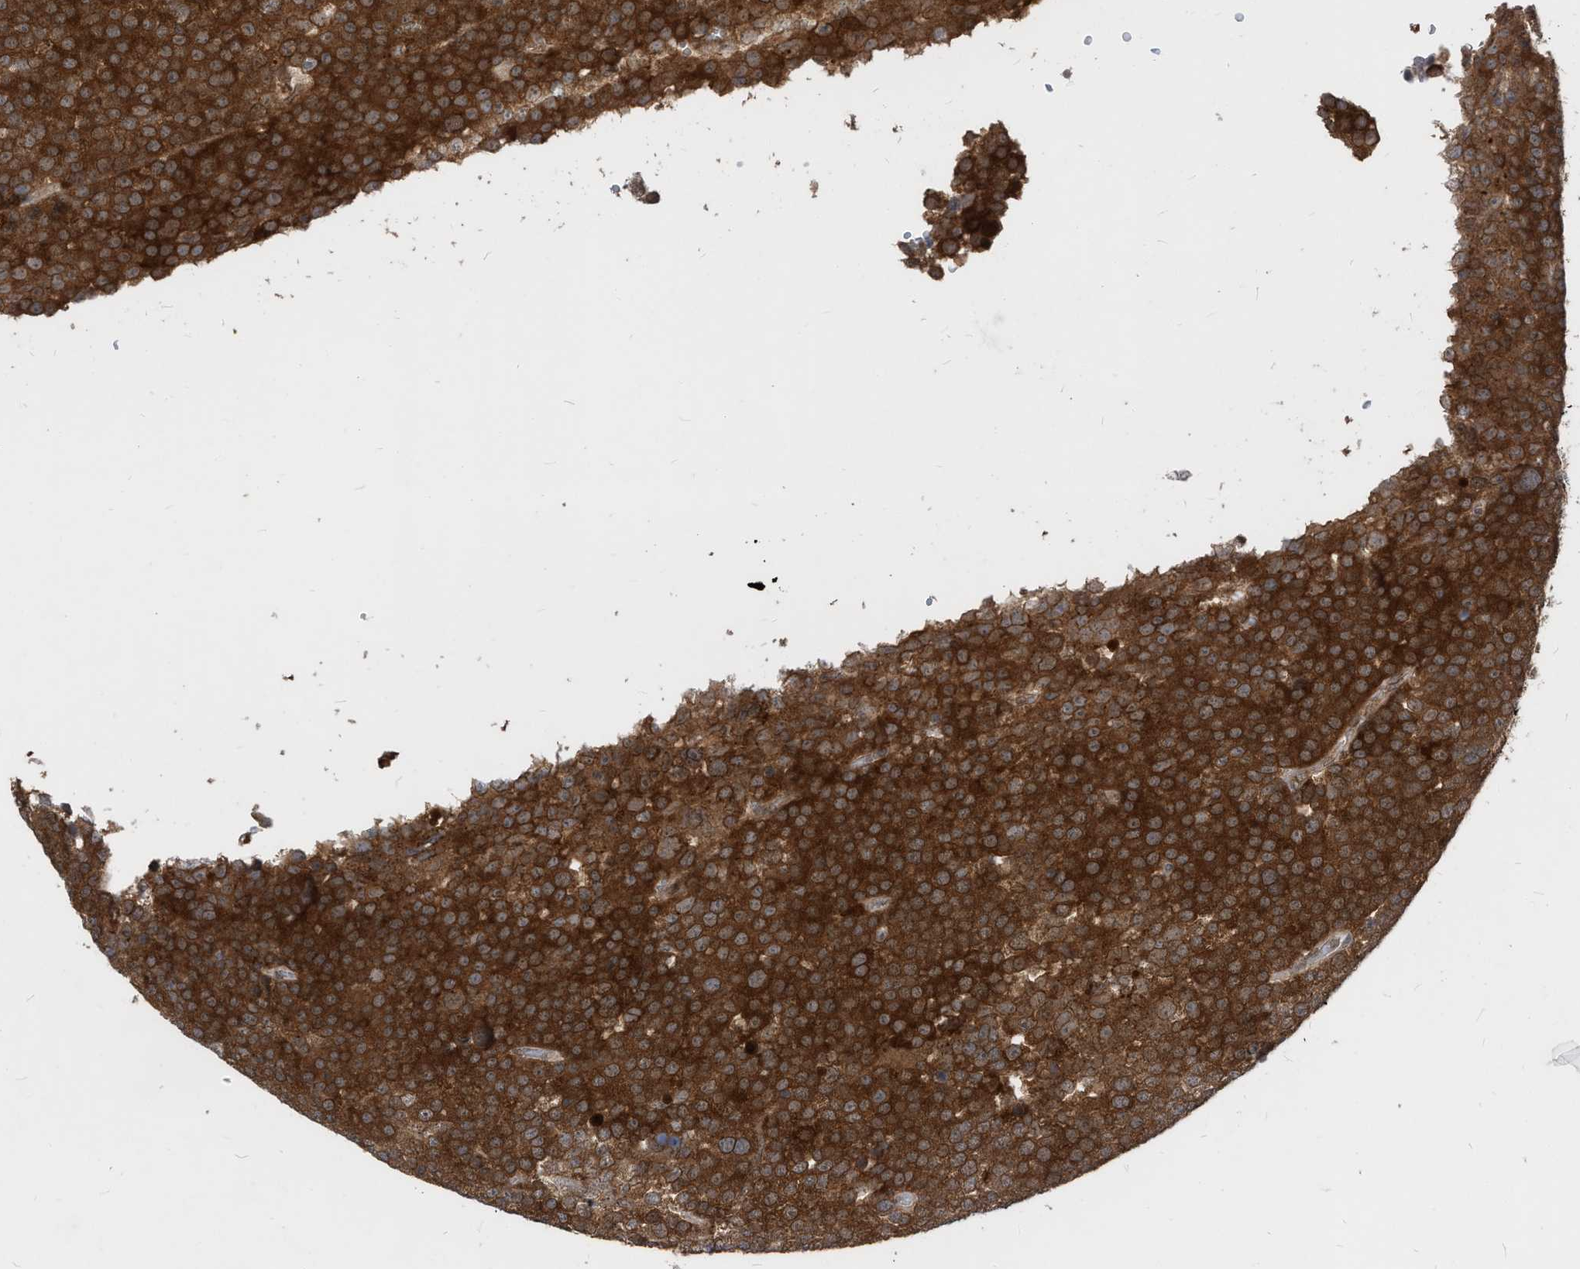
{"staining": {"intensity": "strong", "quantity": ">75%", "location": "cytoplasmic/membranous"}, "tissue": "testis cancer", "cell_type": "Tumor cells", "image_type": "cancer", "snomed": [{"axis": "morphology", "description": "Seminoma, NOS"}, {"axis": "topography", "description": "Testis"}], "caption": "High-power microscopy captured an immunohistochemistry (IHC) image of testis cancer, revealing strong cytoplasmic/membranous positivity in approximately >75% of tumor cells. The staining was performed using DAB (3,3'-diaminobenzidine) to visualize the protein expression in brown, while the nuclei were stained in blue with hematoxylin (Magnification: 20x).", "gene": "KPNB1", "patient": {"sex": "male", "age": 71}}